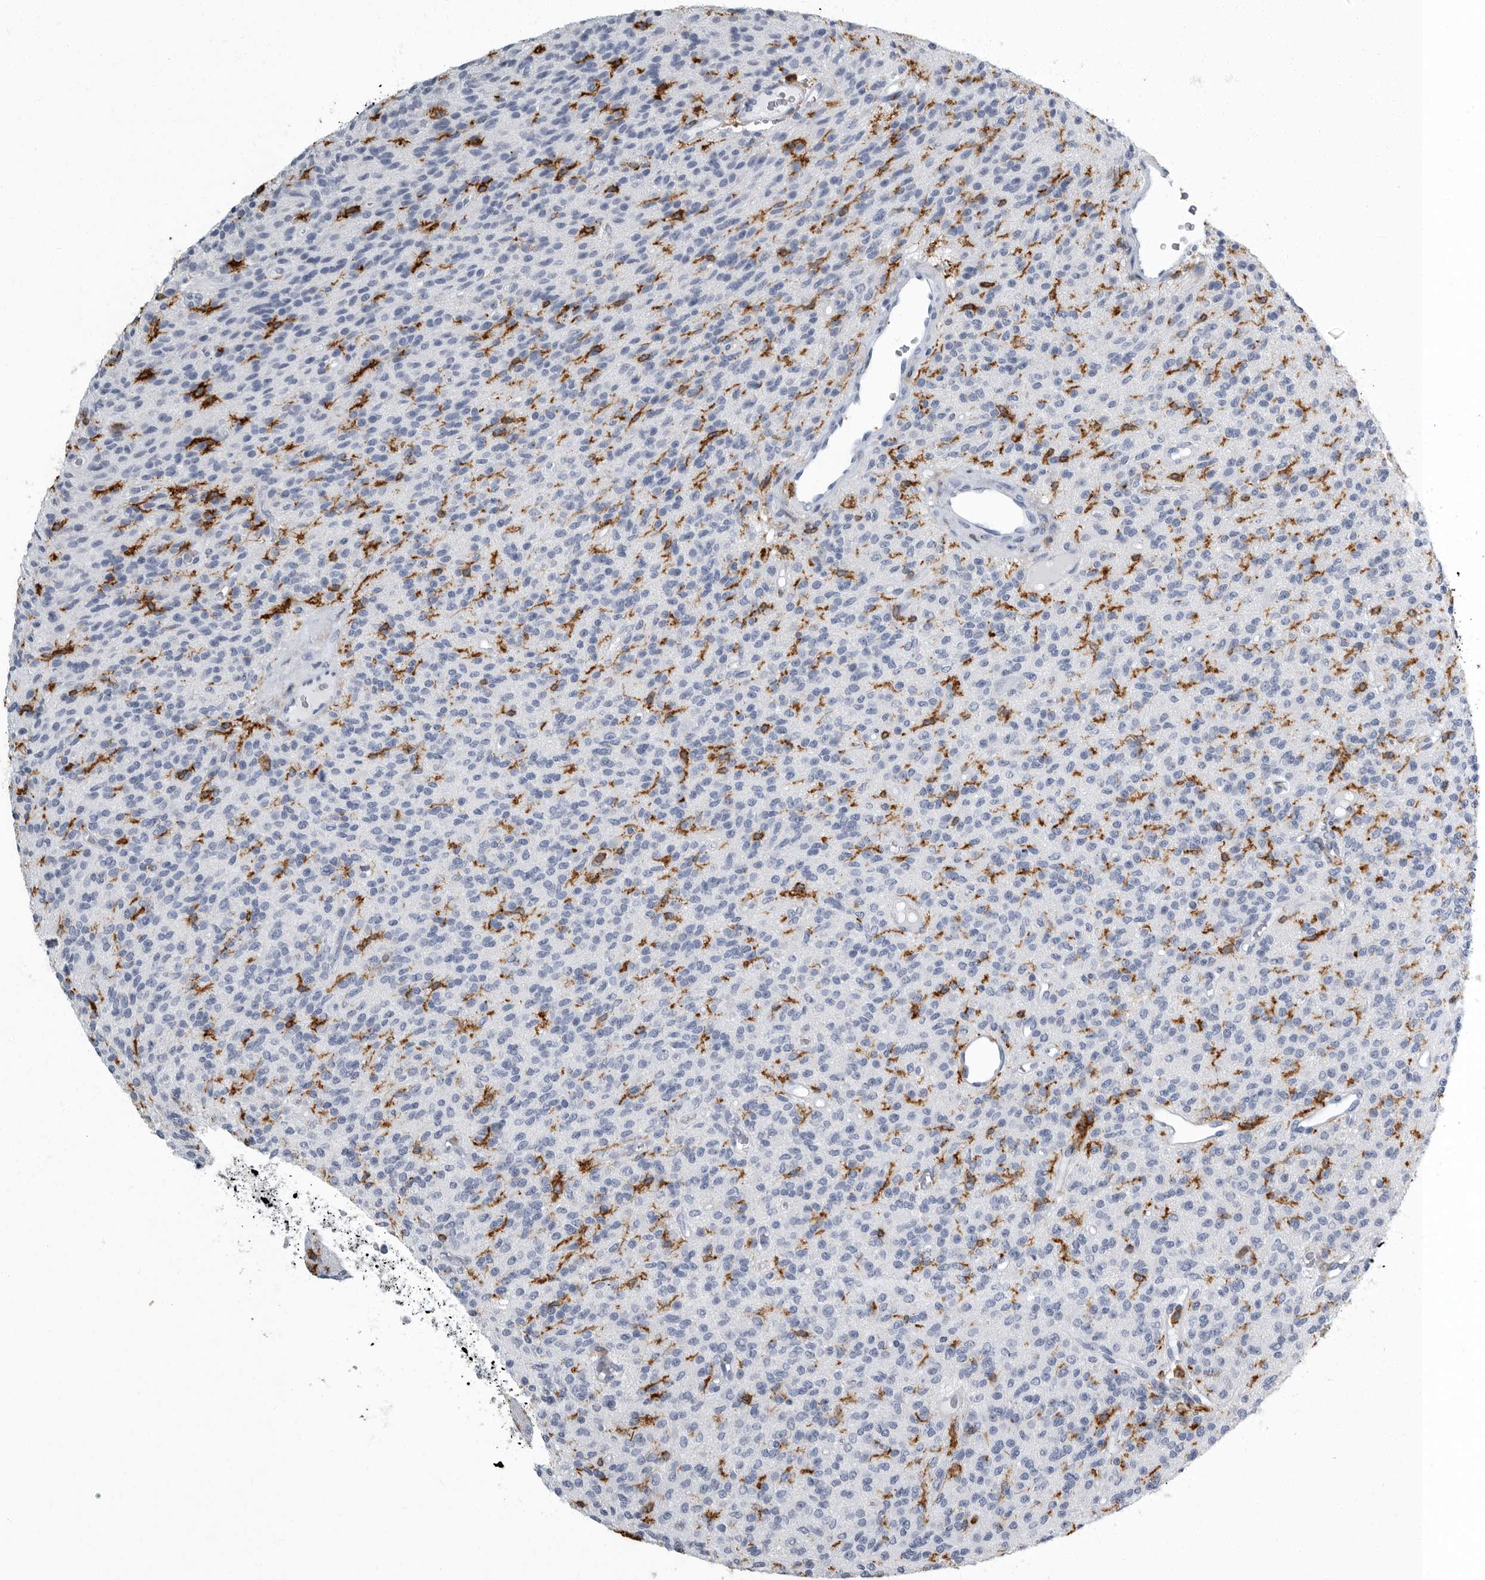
{"staining": {"intensity": "negative", "quantity": "none", "location": "none"}, "tissue": "glioma", "cell_type": "Tumor cells", "image_type": "cancer", "snomed": [{"axis": "morphology", "description": "Glioma, malignant, High grade"}, {"axis": "topography", "description": "Brain"}], "caption": "A photomicrograph of high-grade glioma (malignant) stained for a protein displays no brown staining in tumor cells.", "gene": "FCER1G", "patient": {"sex": "male", "age": 34}}